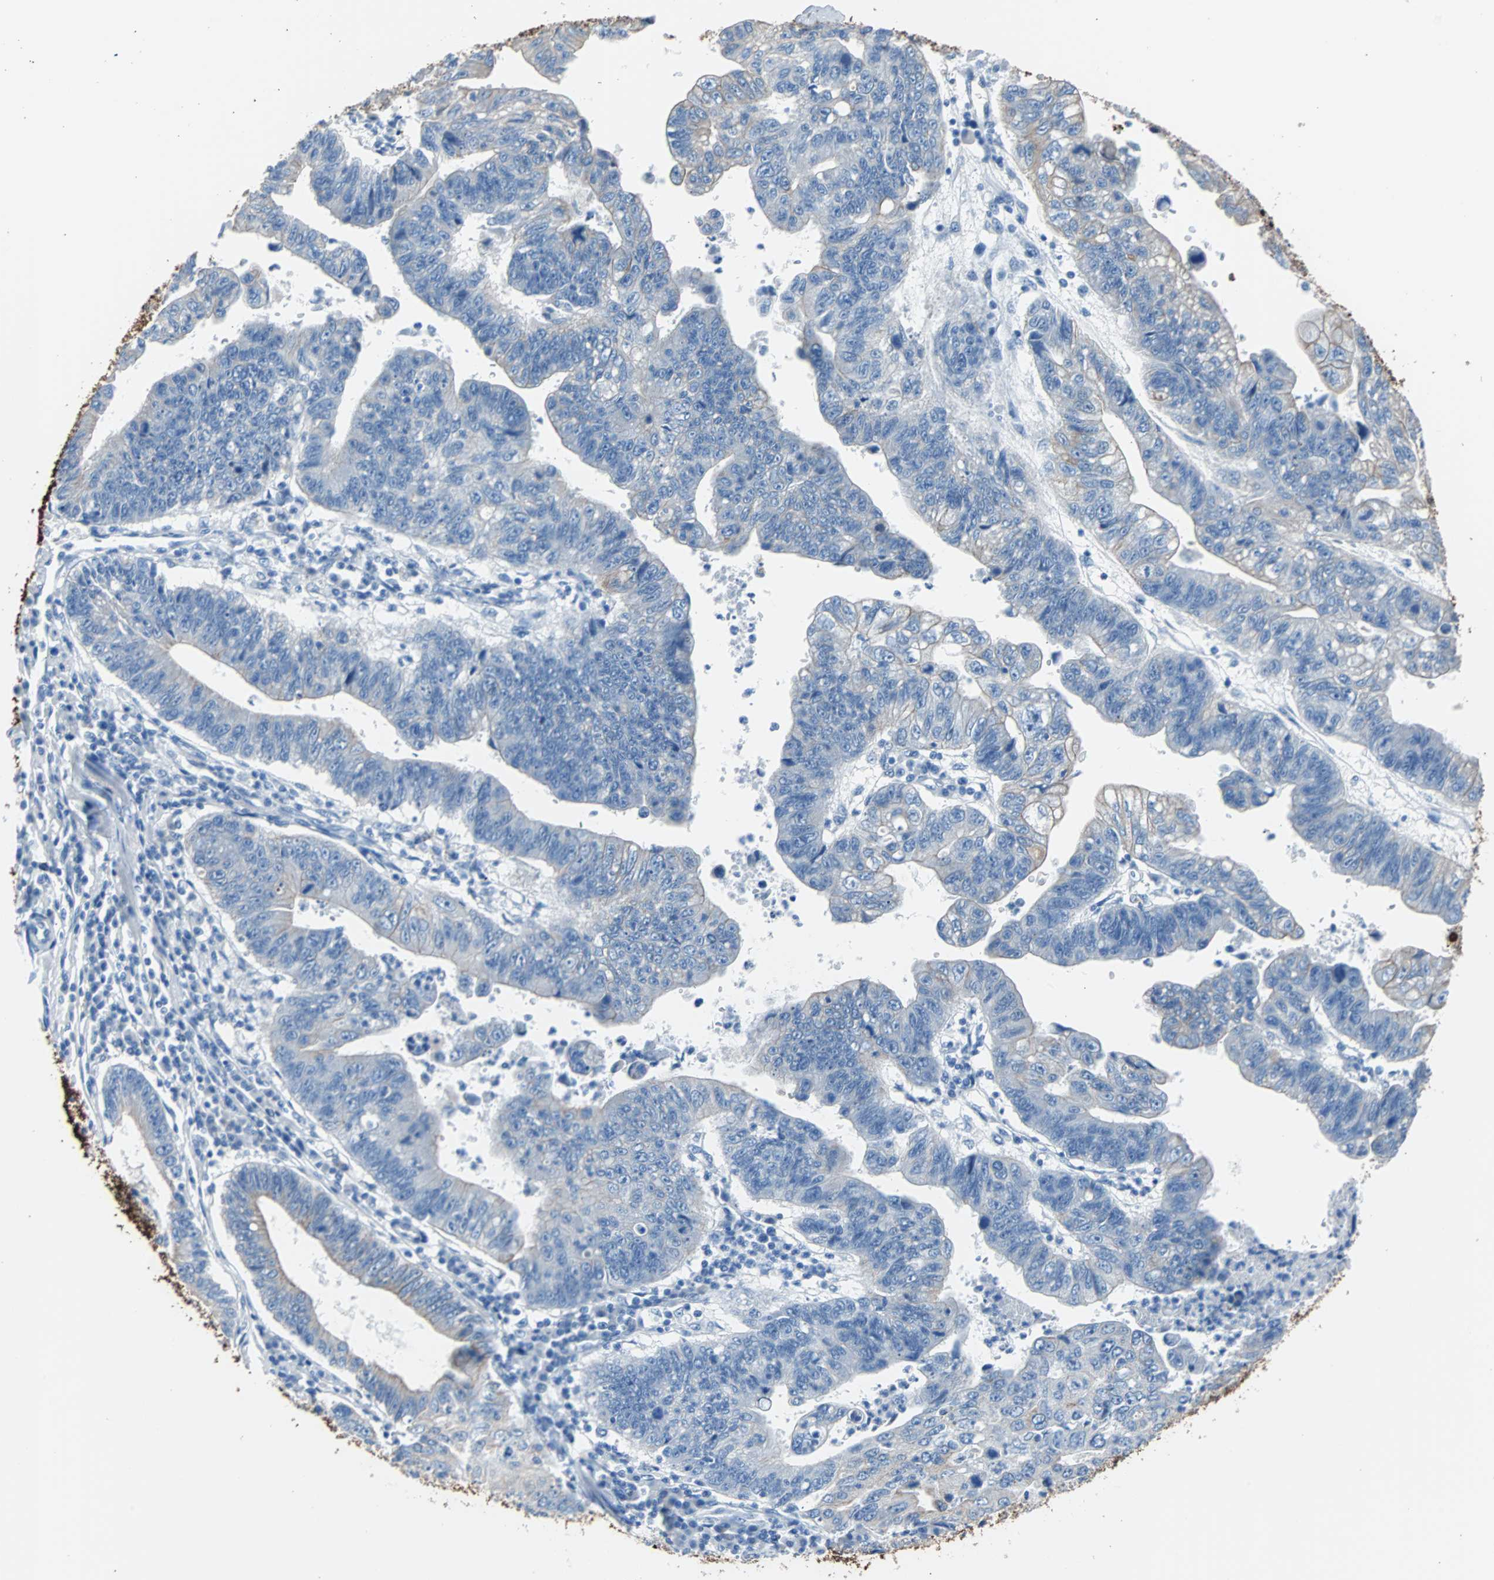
{"staining": {"intensity": "weak", "quantity": "<25%", "location": "cytoplasmic/membranous"}, "tissue": "stomach cancer", "cell_type": "Tumor cells", "image_type": "cancer", "snomed": [{"axis": "morphology", "description": "Adenocarcinoma, NOS"}, {"axis": "topography", "description": "Stomach"}], "caption": "Photomicrograph shows no protein staining in tumor cells of stomach adenocarcinoma tissue.", "gene": "KRT7", "patient": {"sex": "male", "age": 59}}